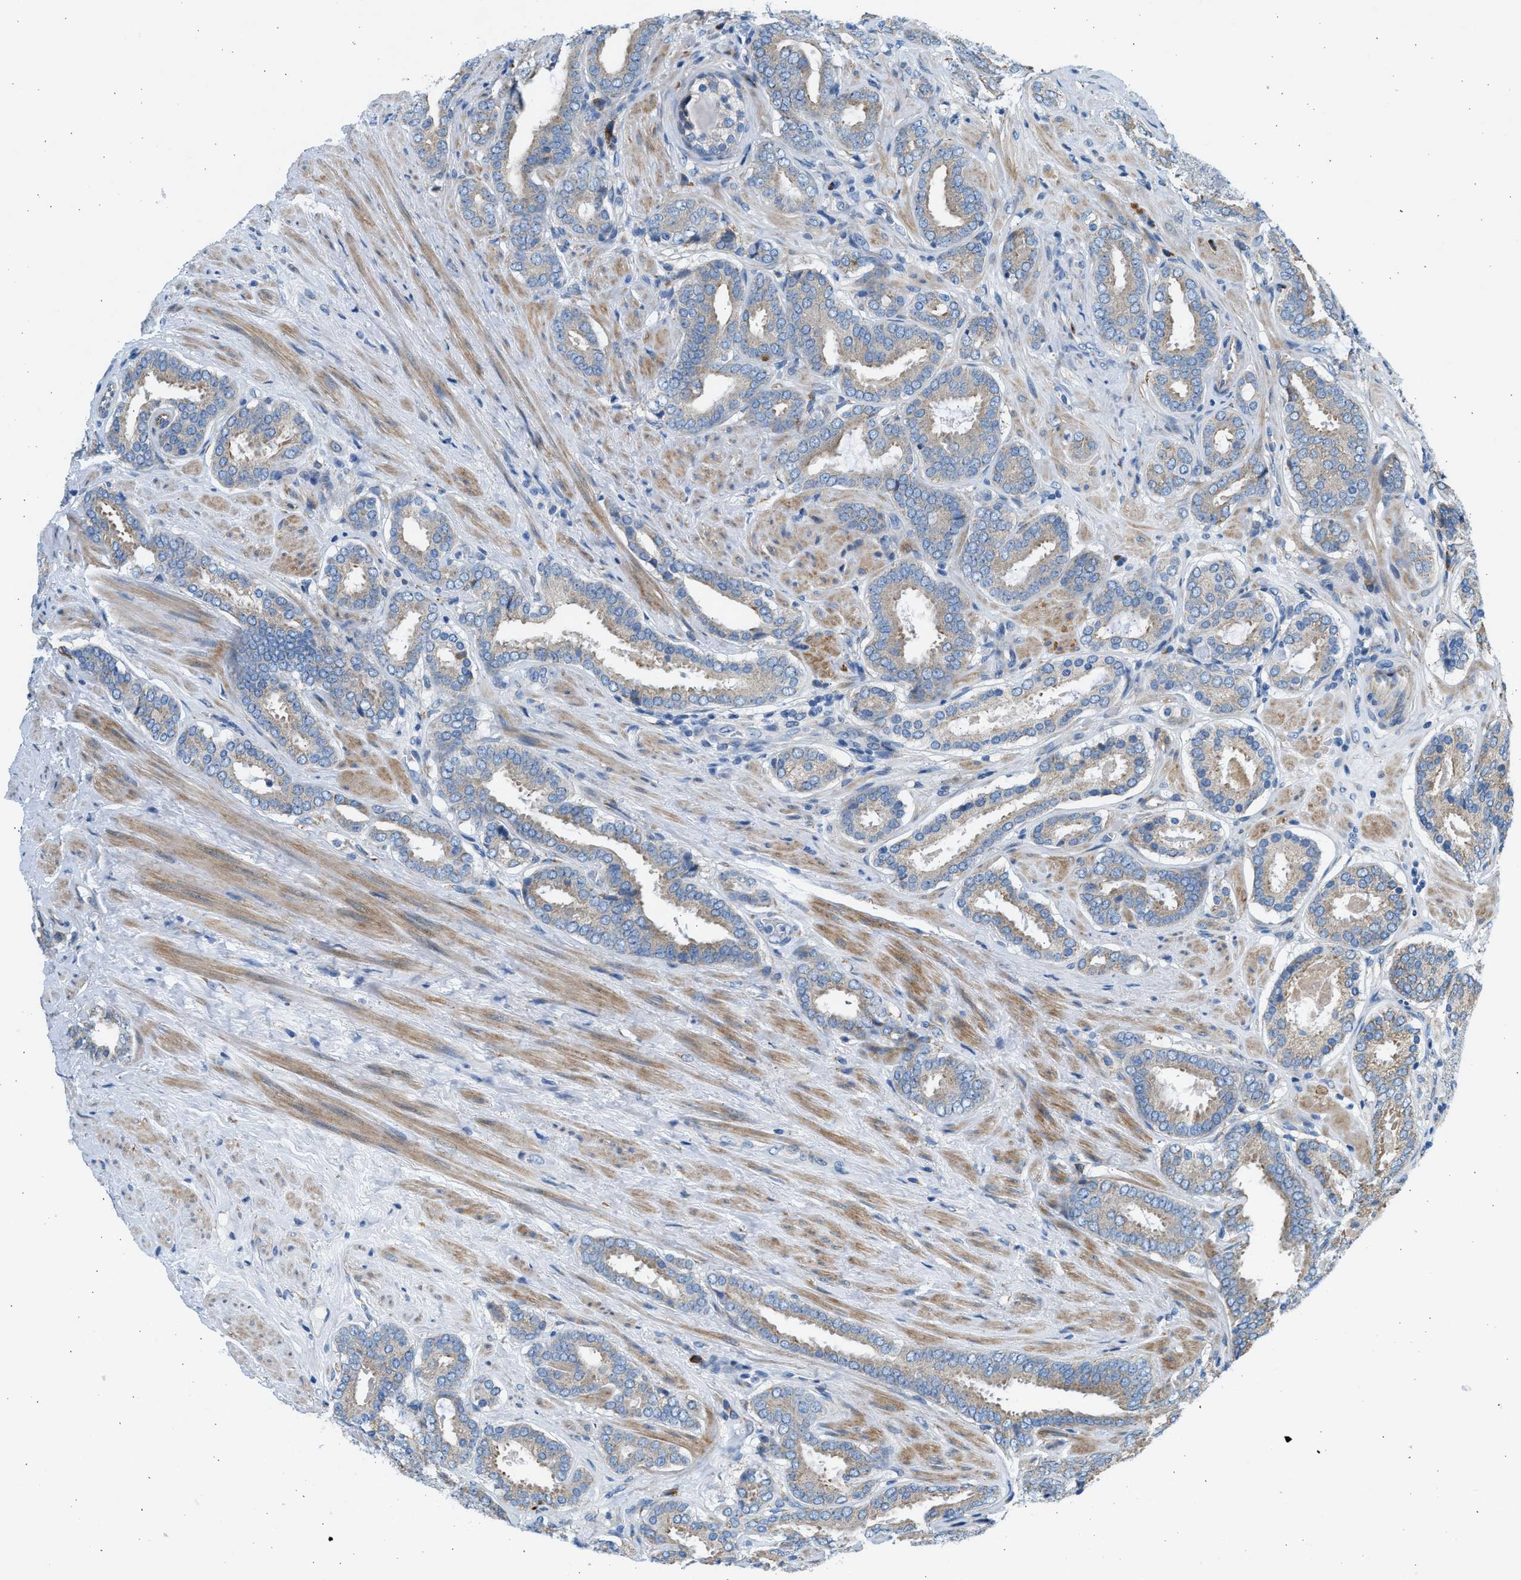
{"staining": {"intensity": "moderate", "quantity": "<25%", "location": "cytoplasmic/membranous"}, "tissue": "prostate cancer", "cell_type": "Tumor cells", "image_type": "cancer", "snomed": [{"axis": "morphology", "description": "Adenocarcinoma, Low grade"}, {"axis": "topography", "description": "Prostate"}], "caption": "The photomicrograph shows immunohistochemical staining of prostate adenocarcinoma (low-grade). There is moderate cytoplasmic/membranous expression is present in about <25% of tumor cells.", "gene": "CNTN6", "patient": {"sex": "male", "age": 69}}